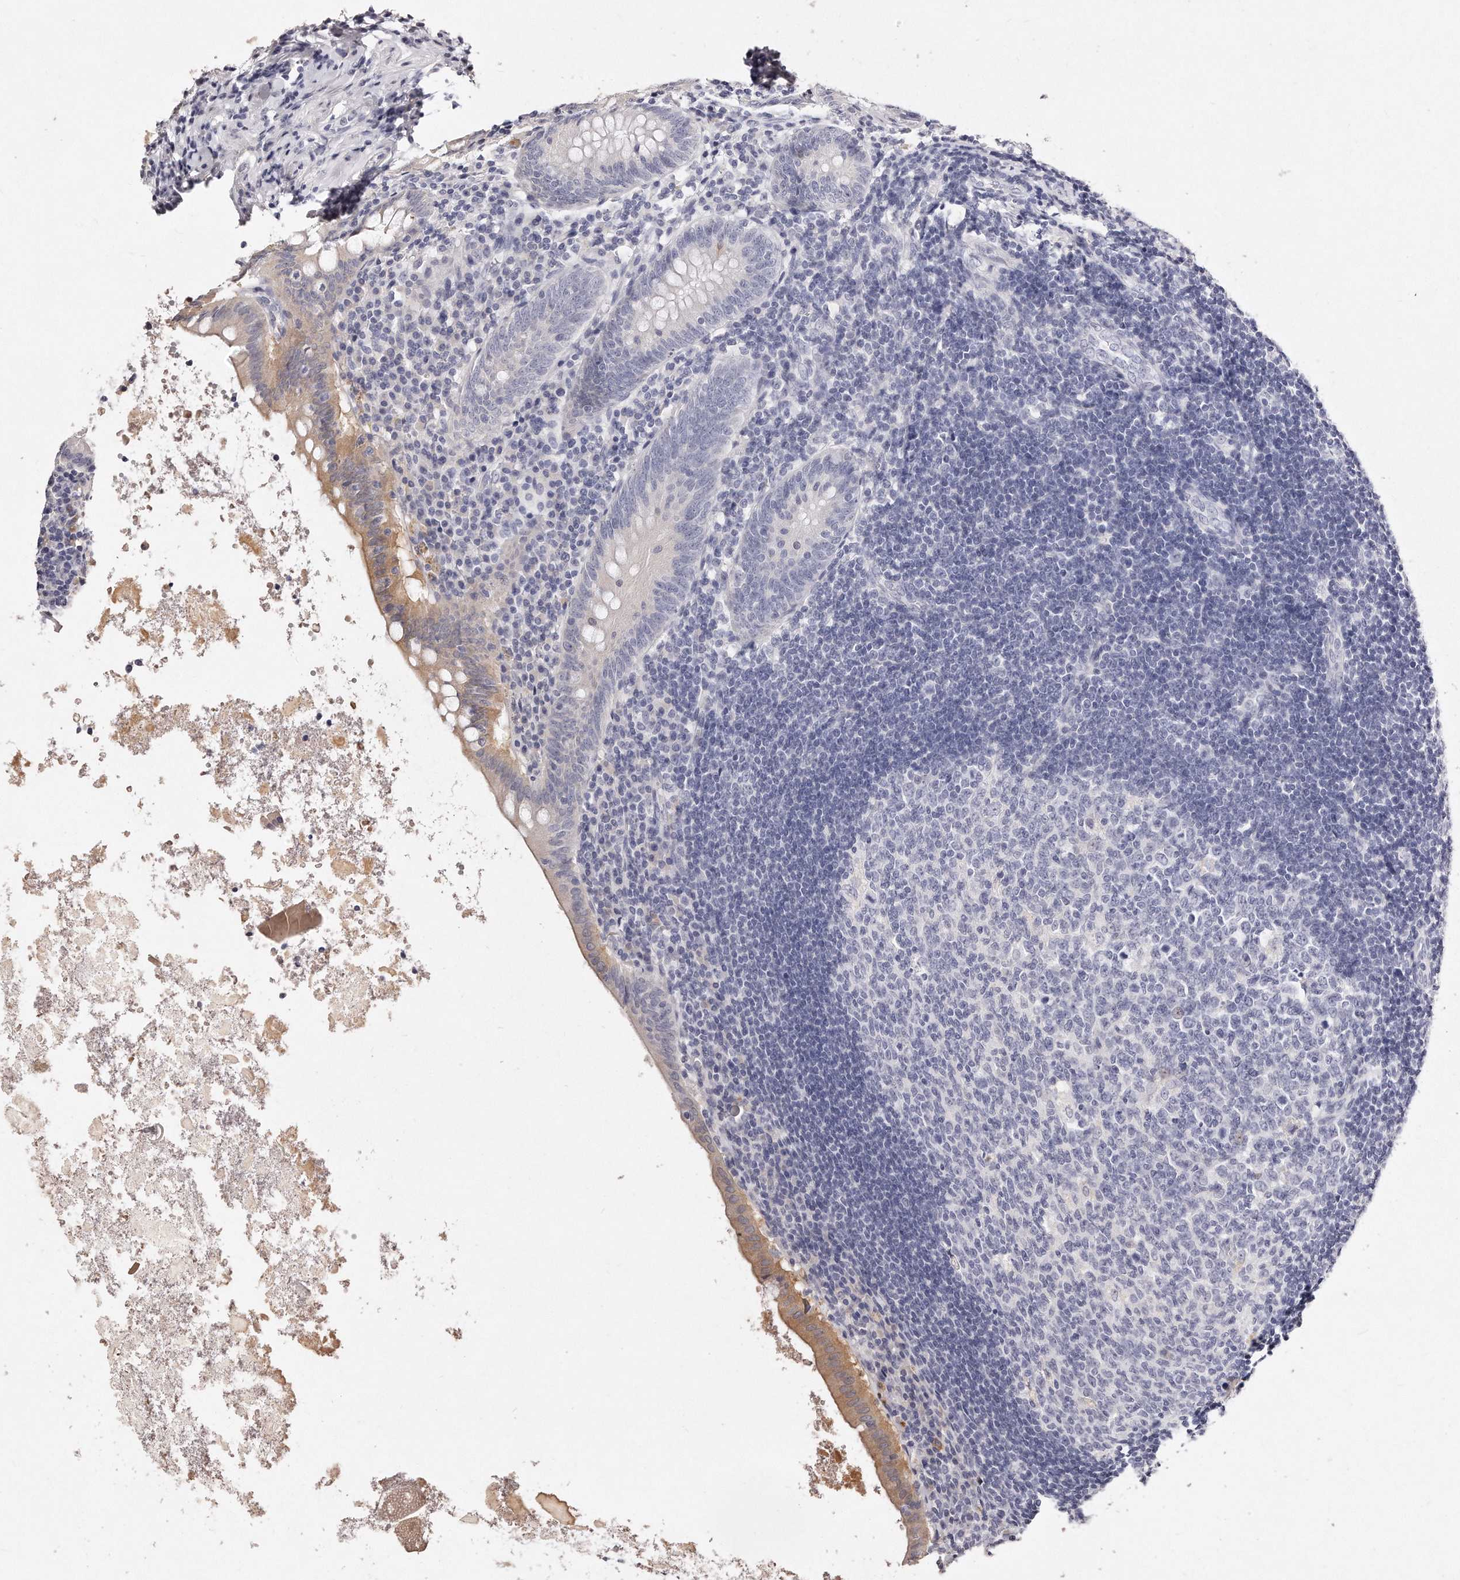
{"staining": {"intensity": "moderate", "quantity": "<25%", "location": "cytoplasmic/membranous"}, "tissue": "appendix", "cell_type": "Glandular cells", "image_type": "normal", "snomed": [{"axis": "morphology", "description": "Normal tissue, NOS"}, {"axis": "topography", "description": "Appendix"}], "caption": "High-magnification brightfield microscopy of normal appendix stained with DAB (3,3'-diaminobenzidine) (brown) and counterstained with hematoxylin (blue). glandular cells exhibit moderate cytoplasmic/membranous positivity is appreciated in approximately<25% of cells.", "gene": "GDA", "patient": {"sex": "female", "age": 54}}